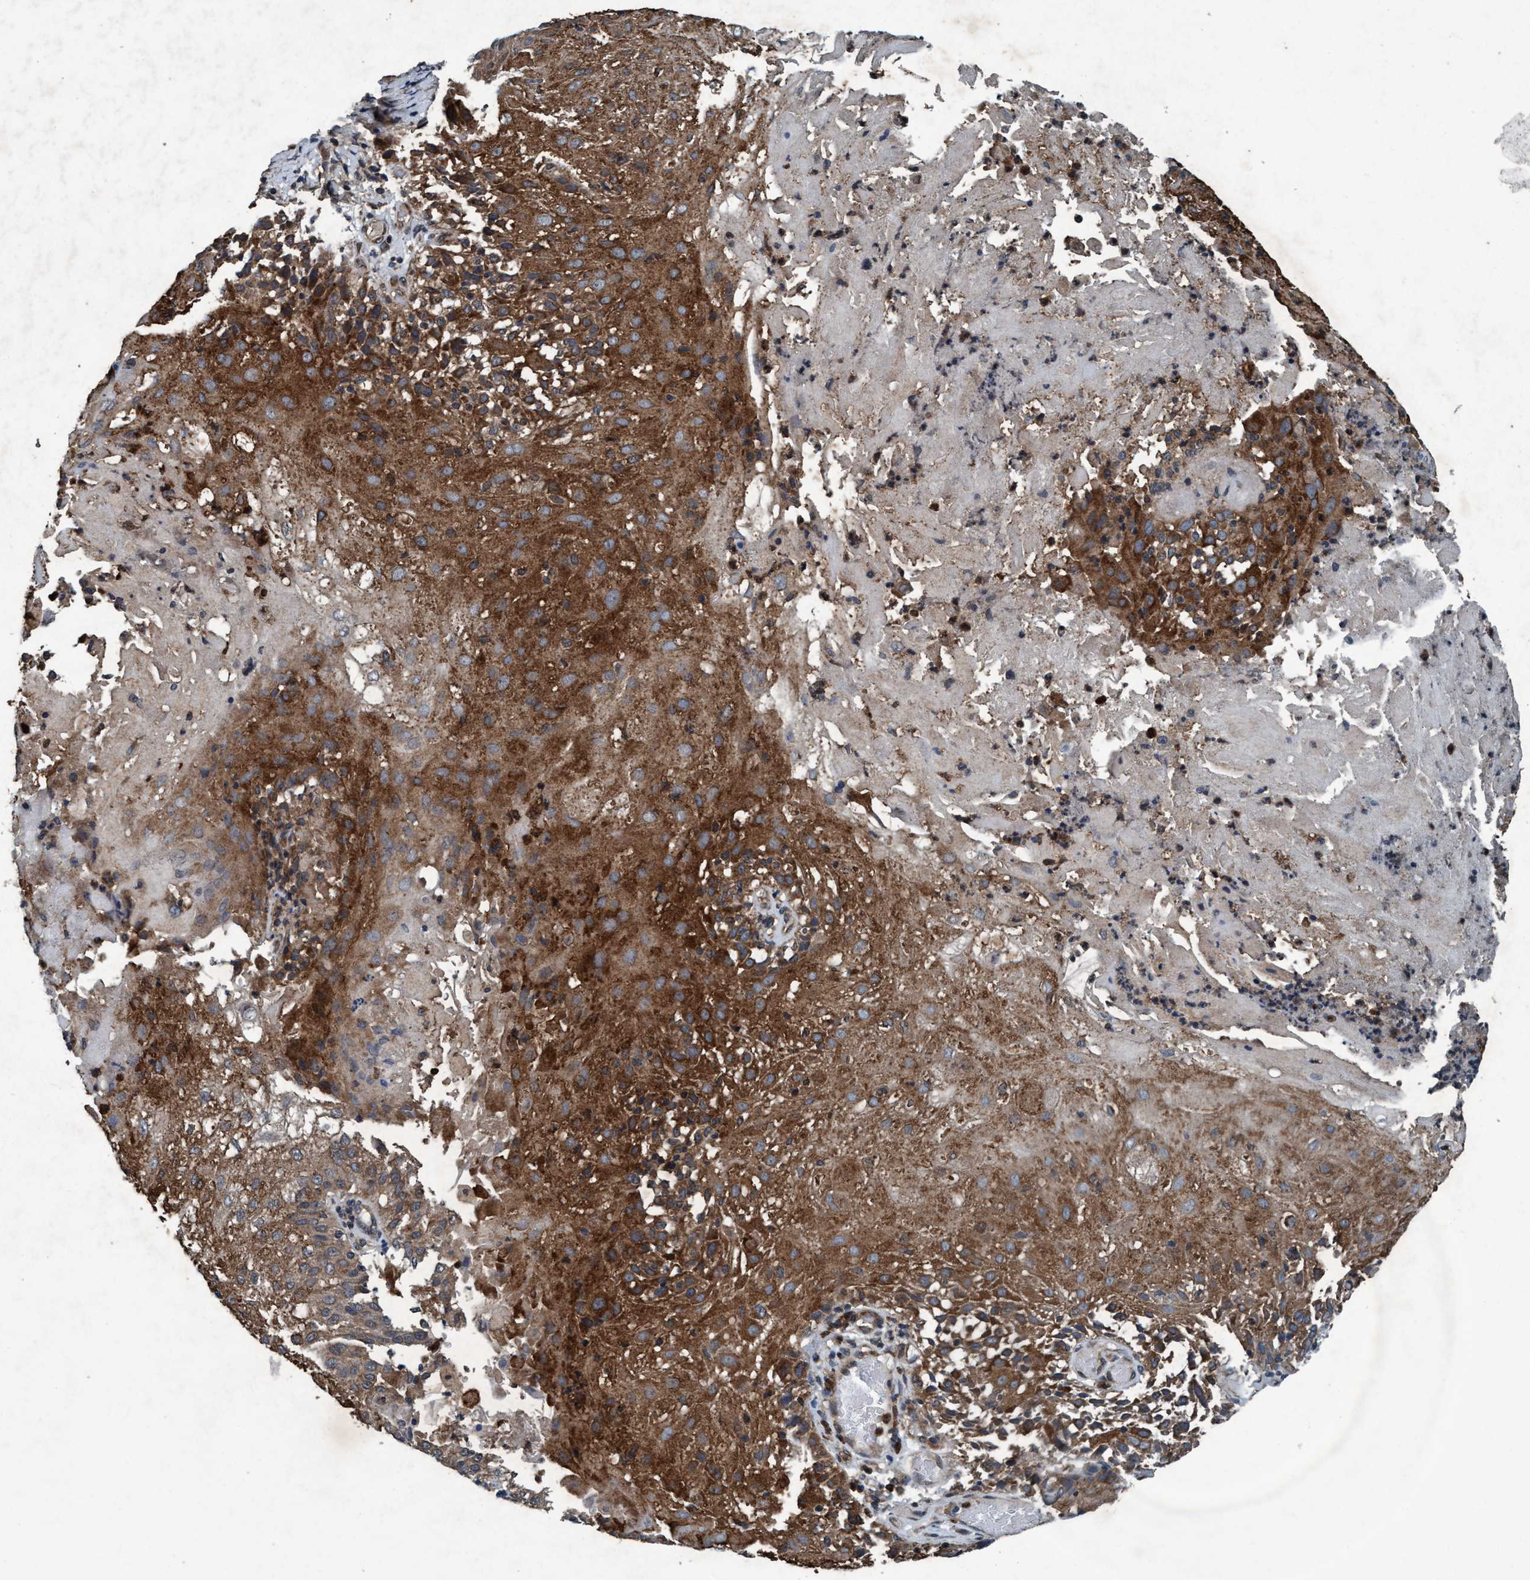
{"staining": {"intensity": "strong", "quantity": "25%-75%", "location": "cytoplasmic/membranous"}, "tissue": "skin cancer", "cell_type": "Tumor cells", "image_type": "cancer", "snomed": [{"axis": "morphology", "description": "Normal tissue, NOS"}, {"axis": "morphology", "description": "Squamous cell carcinoma, NOS"}, {"axis": "topography", "description": "Skin"}], "caption": "Strong cytoplasmic/membranous protein expression is seen in approximately 25%-75% of tumor cells in skin cancer. The protein is stained brown, and the nuclei are stained in blue (DAB (3,3'-diaminobenzidine) IHC with brightfield microscopy, high magnification).", "gene": "AKT1S1", "patient": {"sex": "female", "age": 83}}